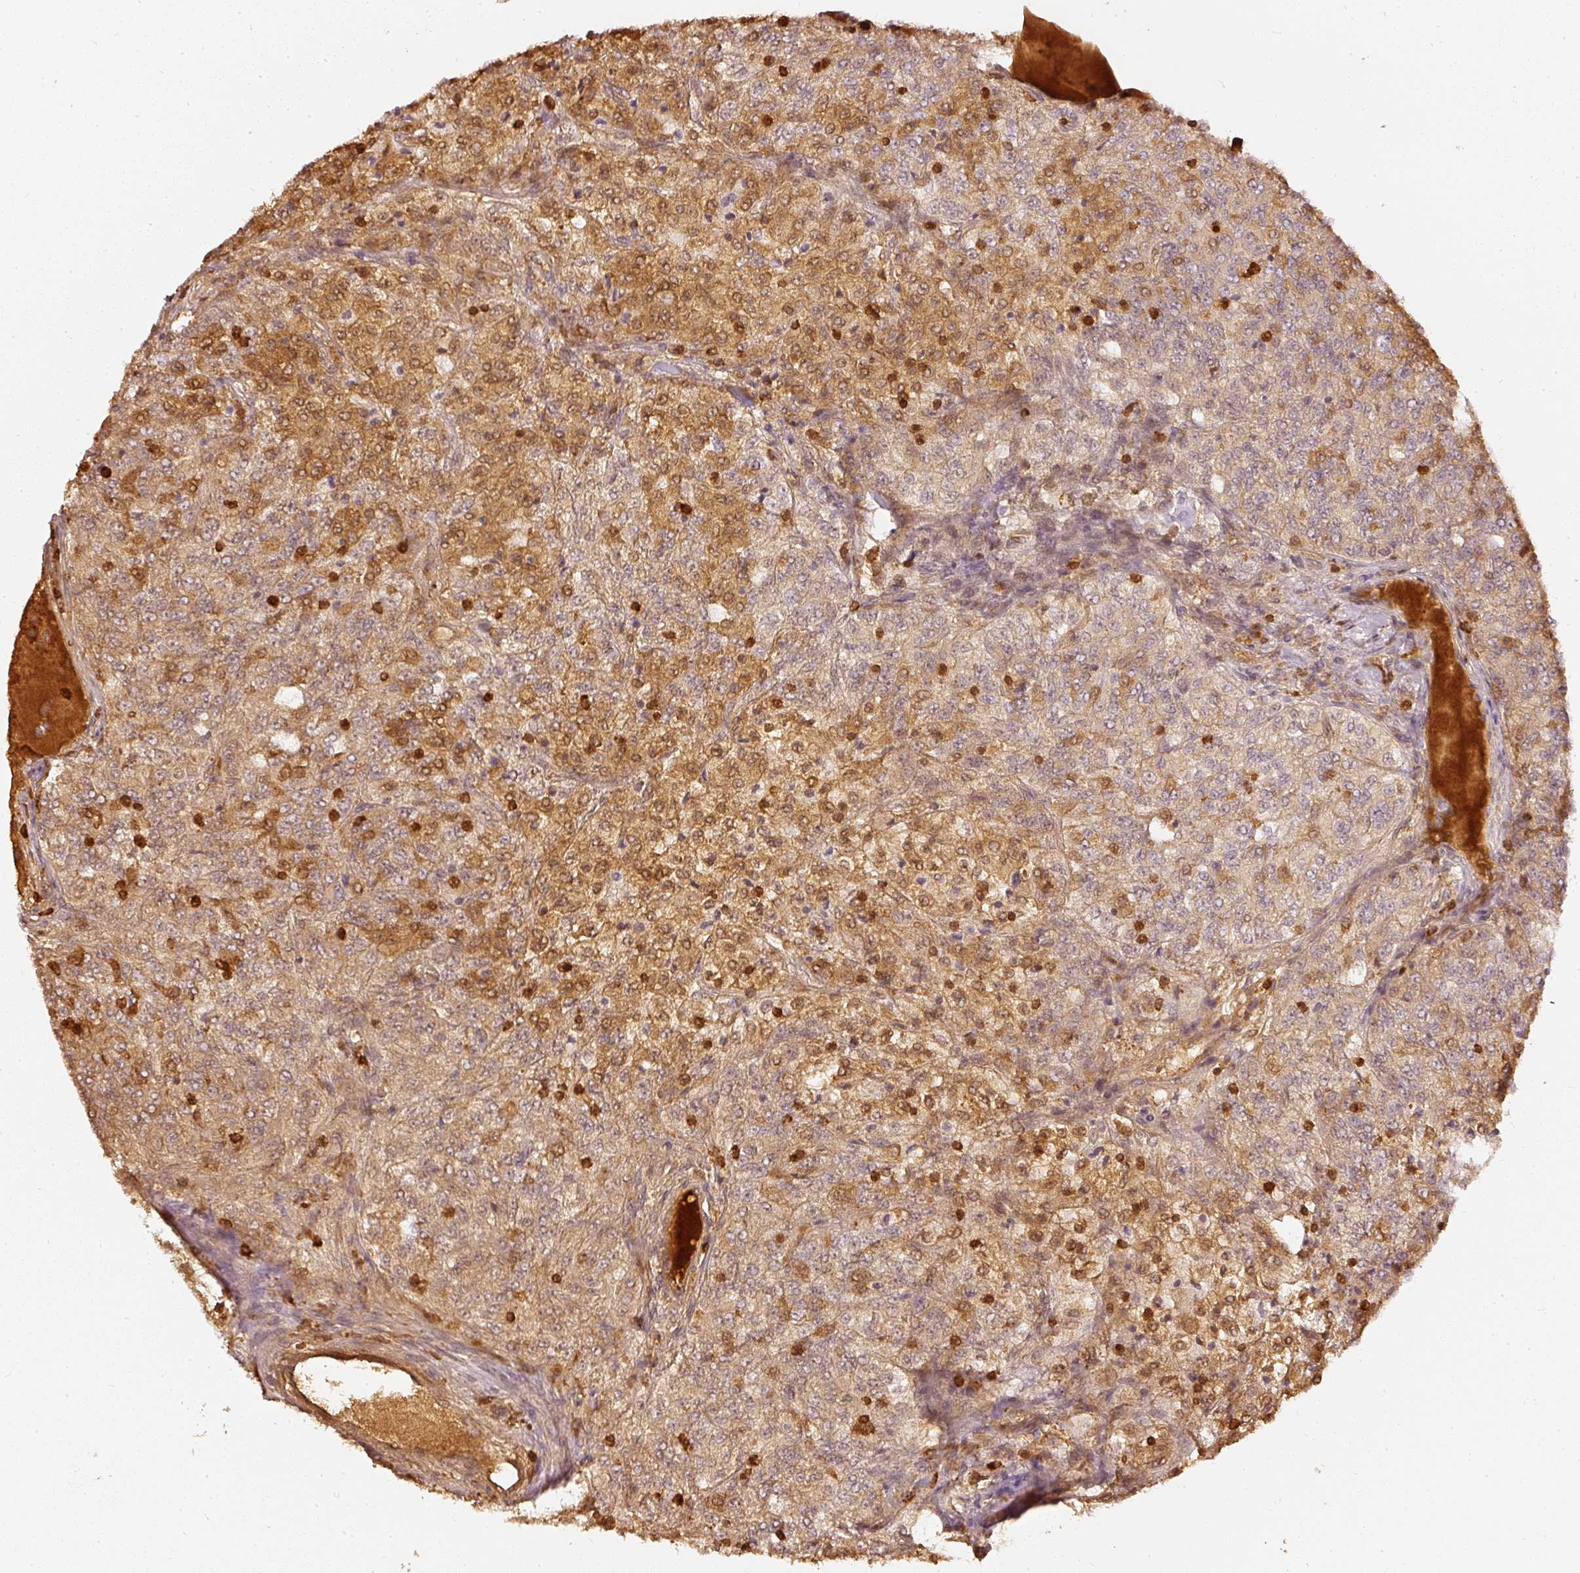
{"staining": {"intensity": "moderate", "quantity": ">75%", "location": "cytoplasmic/membranous,nuclear"}, "tissue": "renal cancer", "cell_type": "Tumor cells", "image_type": "cancer", "snomed": [{"axis": "morphology", "description": "Adenocarcinoma, NOS"}, {"axis": "topography", "description": "Kidney"}], "caption": "Renal cancer (adenocarcinoma) stained with IHC displays moderate cytoplasmic/membranous and nuclear staining in approximately >75% of tumor cells.", "gene": "PFN1", "patient": {"sex": "female", "age": 63}}